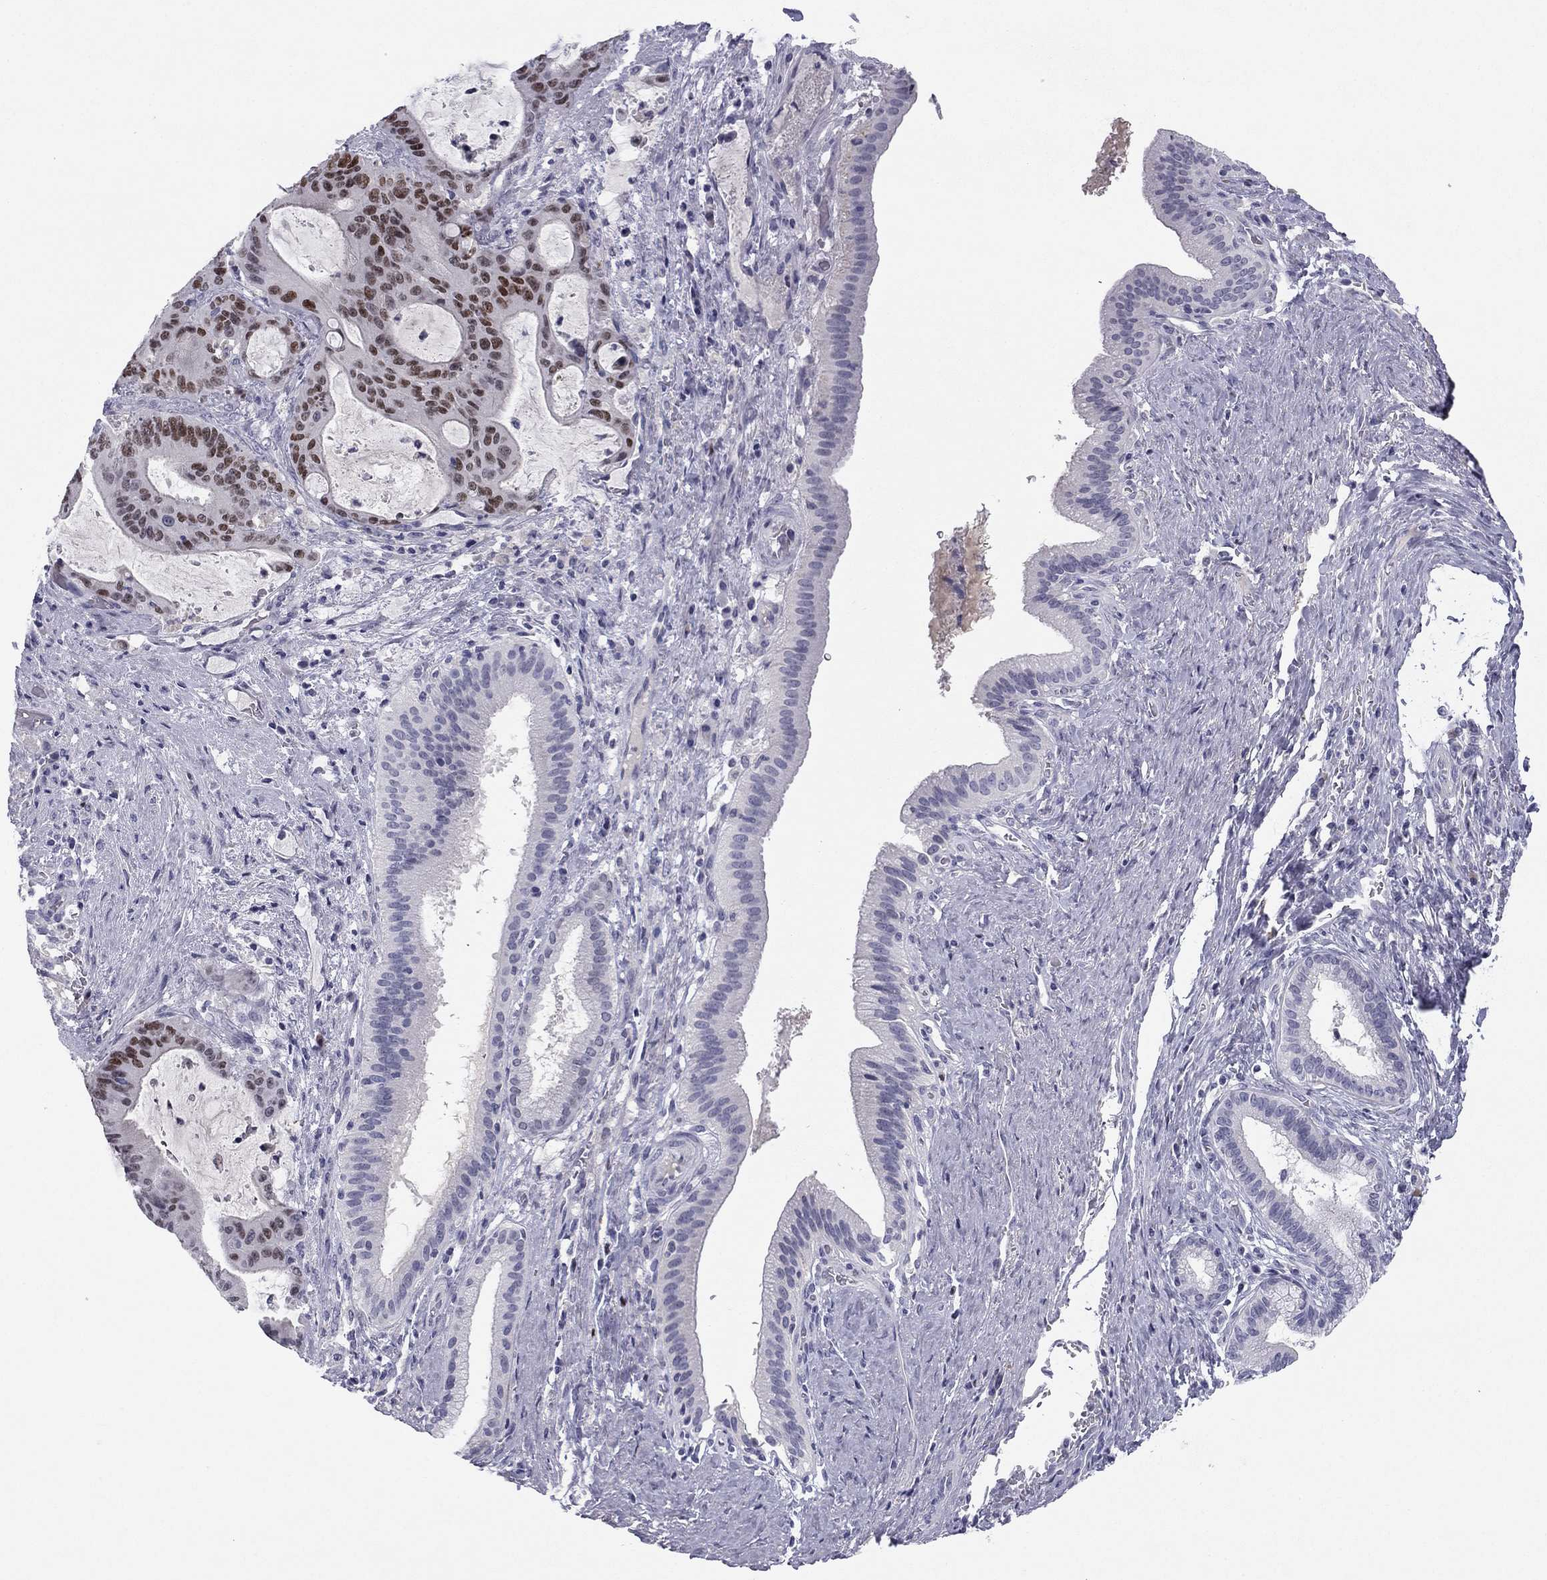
{"staining": {"intensity": "strong", "quantity": "25%-75%", "location": "nuclear"}, "tissue": "liver cancer", "cell_type": "Tumor cells", "image_type": "cancer", "snomed": [{"axis": "morphology", "description": "Cholangiocarcinoma"}, {"axis": "topography", "description": "Liver"}], "caption": "The histopathology image shows immunohistochemical staining of liver cancer (cholangiocarcinoma). There is strong nuclear positivity is identified in about 25%-75% of tumor cells. (DAB = brown stain, brightfield microscopy at high magnification).", "gene": "TFAP2B", "patient": {"sex": "female", "age": 73}}